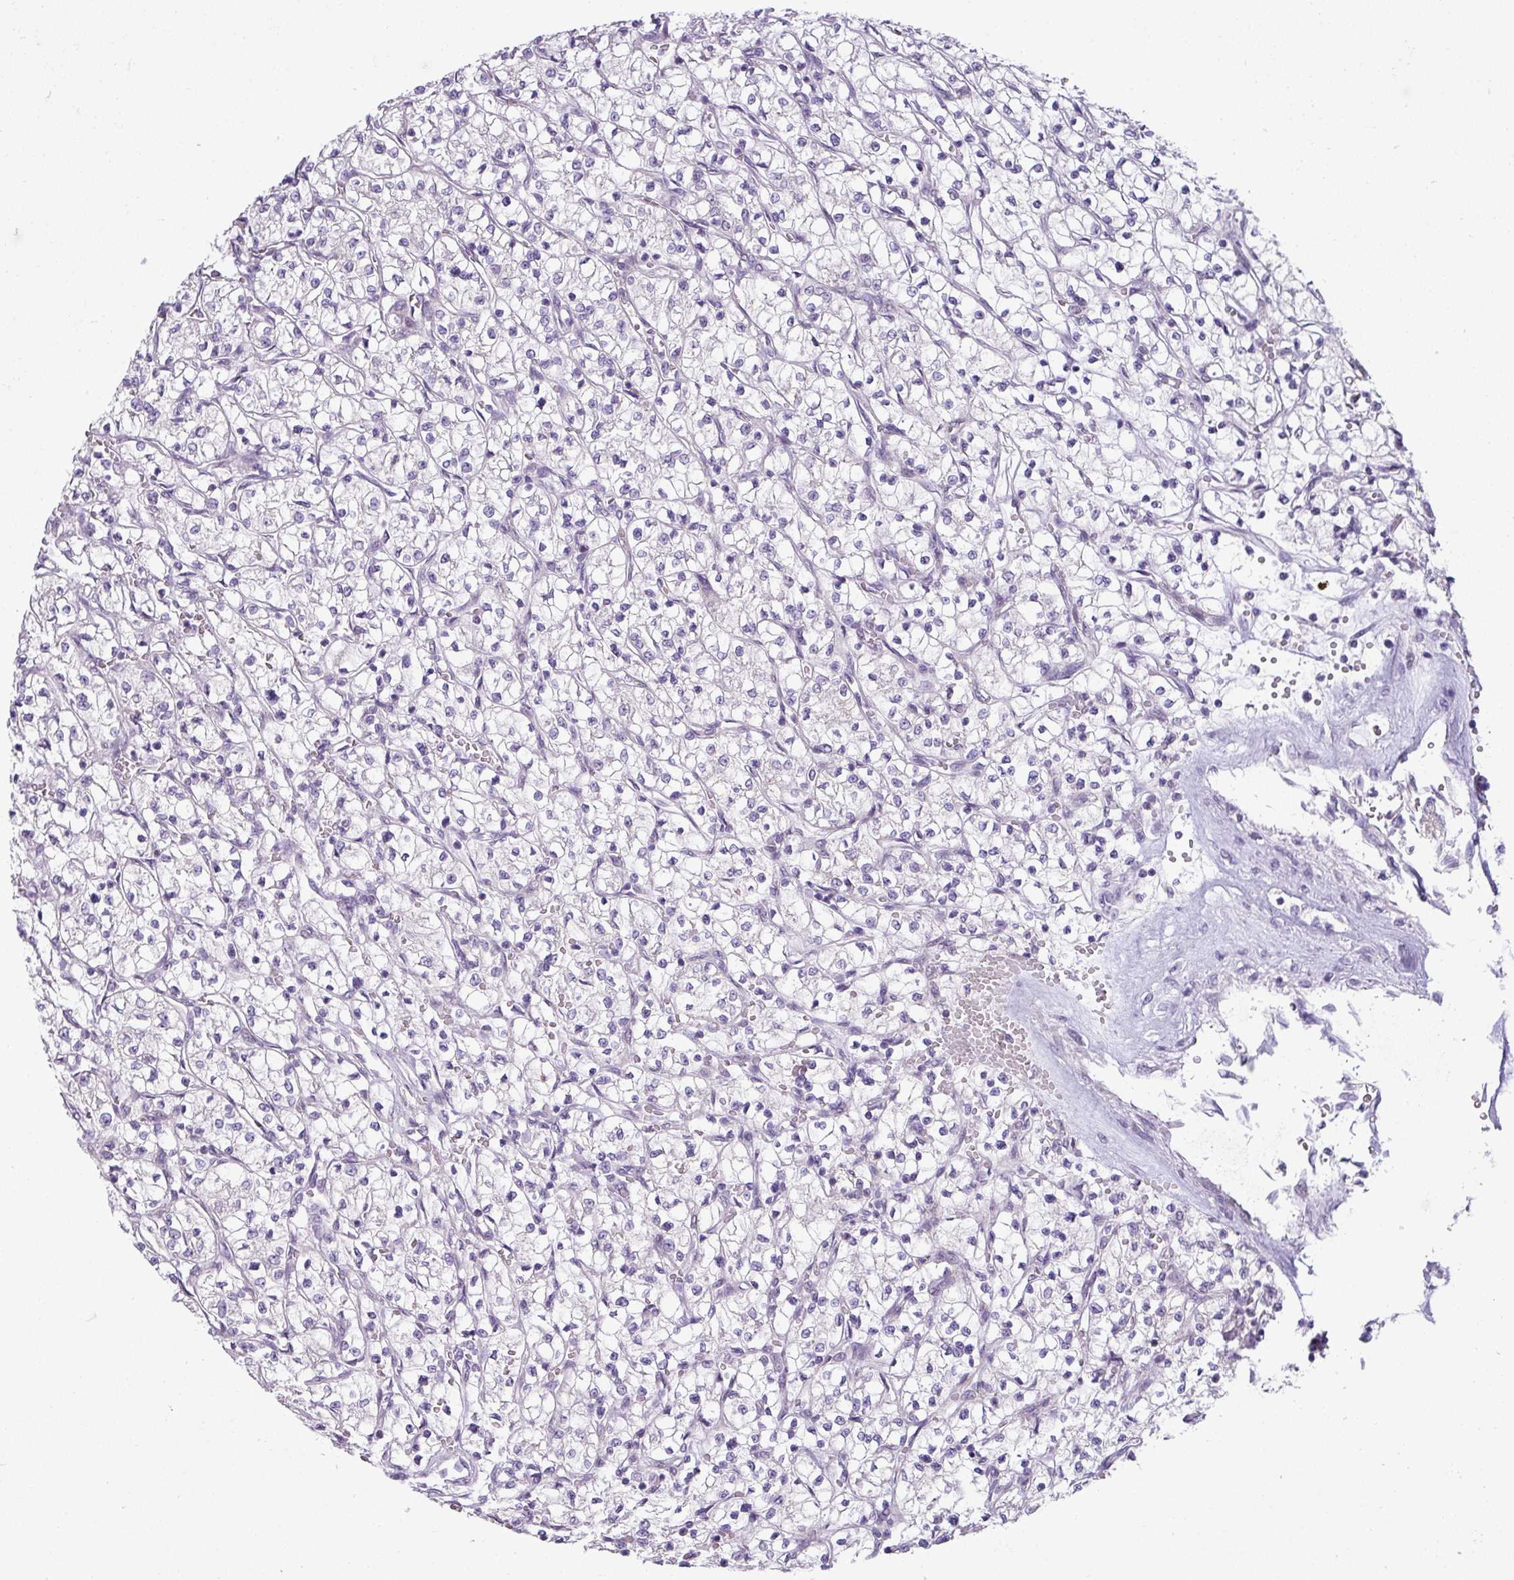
{"staining": {"intensity": "negative", "quantity": "none", "location": "none"}, "tissue": "renal cancer", "cell_type": "Tumor cells", "image_type": "cancer", "snomed": [{"axis": "morphology", "description": "Adenocarcinoma, NOS"}, {"axis": "topography", "description": "Kidney"}], "caption": "There is no significant positivity in tumor cells of renal cancer (adenocarcinoma).", "gene": "STAT5A", "patient": {"sex": "female", "age": 64}}